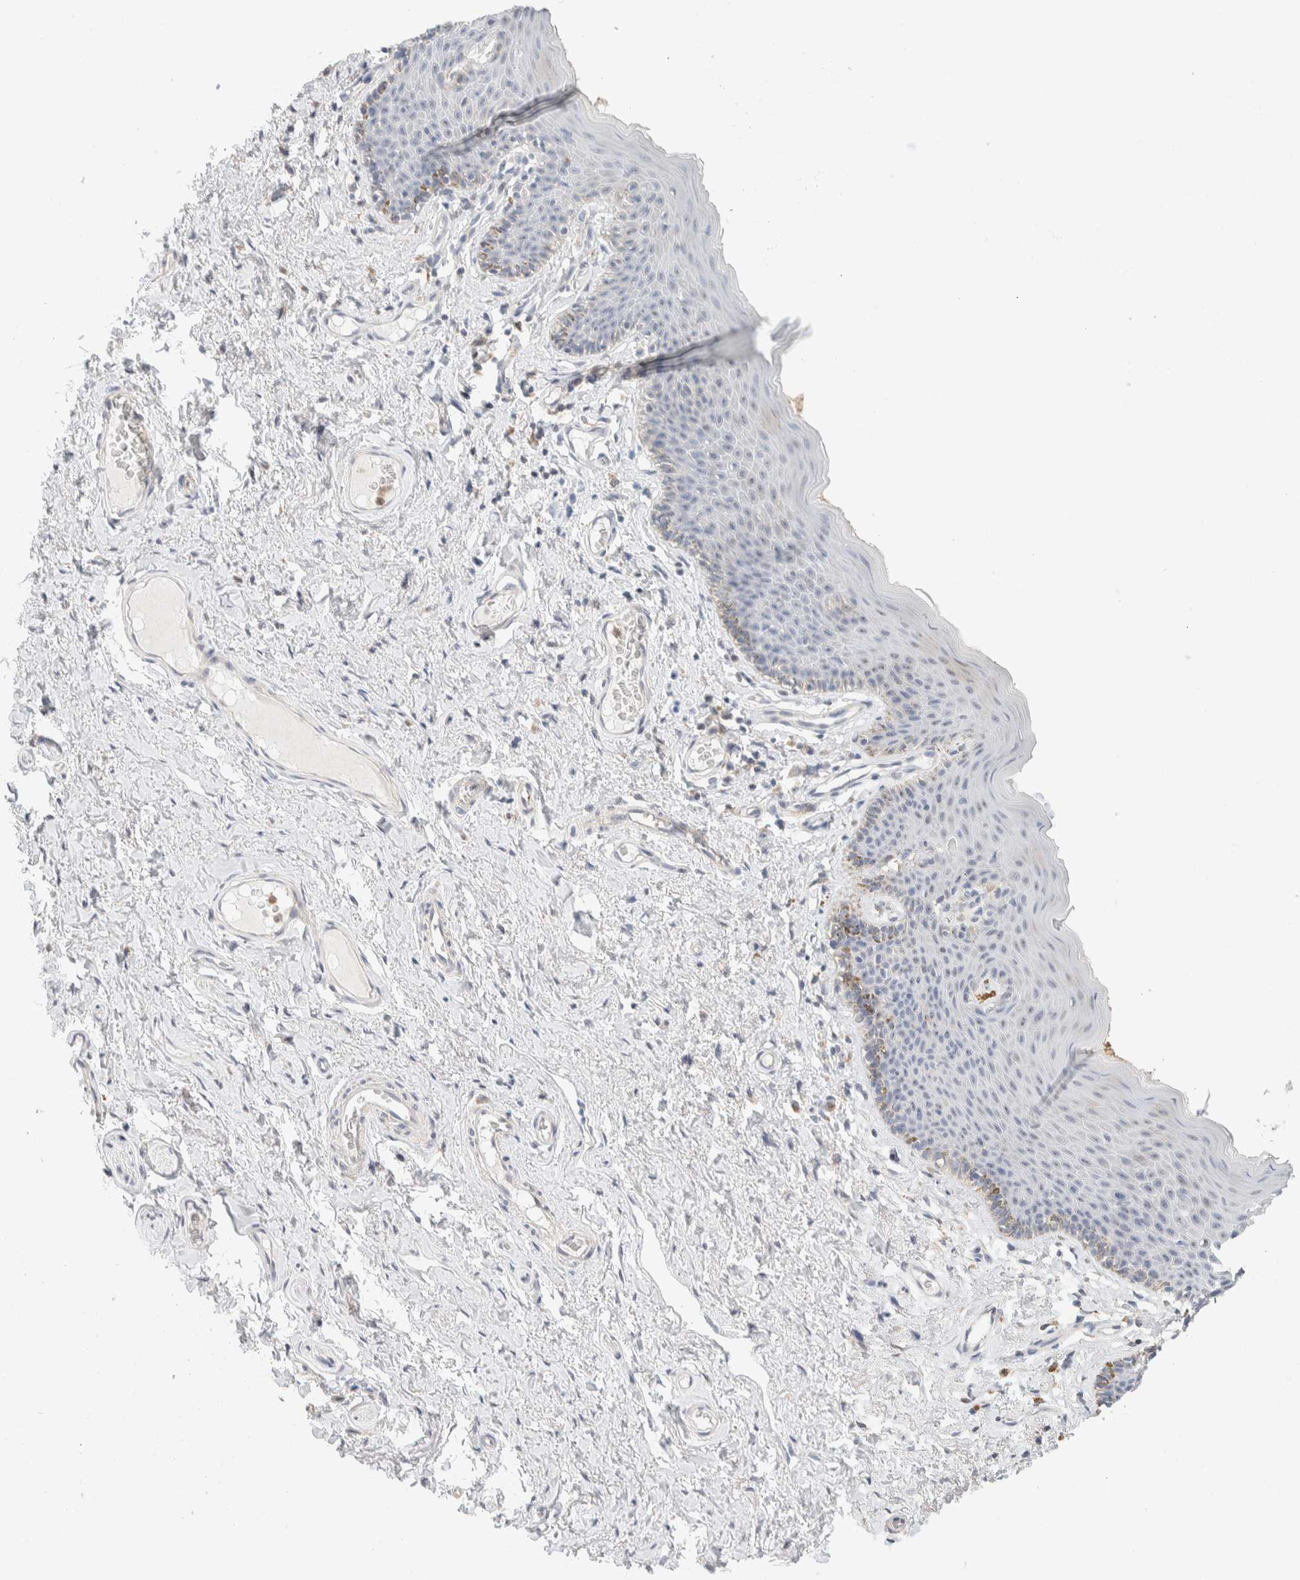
{"staining": {"intensity": "moderate", "quantity": "<25%", "location": "cytoplasmic/membranous"}, "tissue": "skin", "cell_type": "Epidermal cells", "image_type": "normal", "snomed": [{"axis": "morphology", "description": "Normal tissue, NOS"}, {"axis": "topography", "description": "Vulva"}], "caption": "A micrograph of skin stained for a protein displays moderate cytoplasmic/membranous brown staining in epidermal cells.", "gene": "HDHD3", "patient": {"sex": "female", "age": 66}}